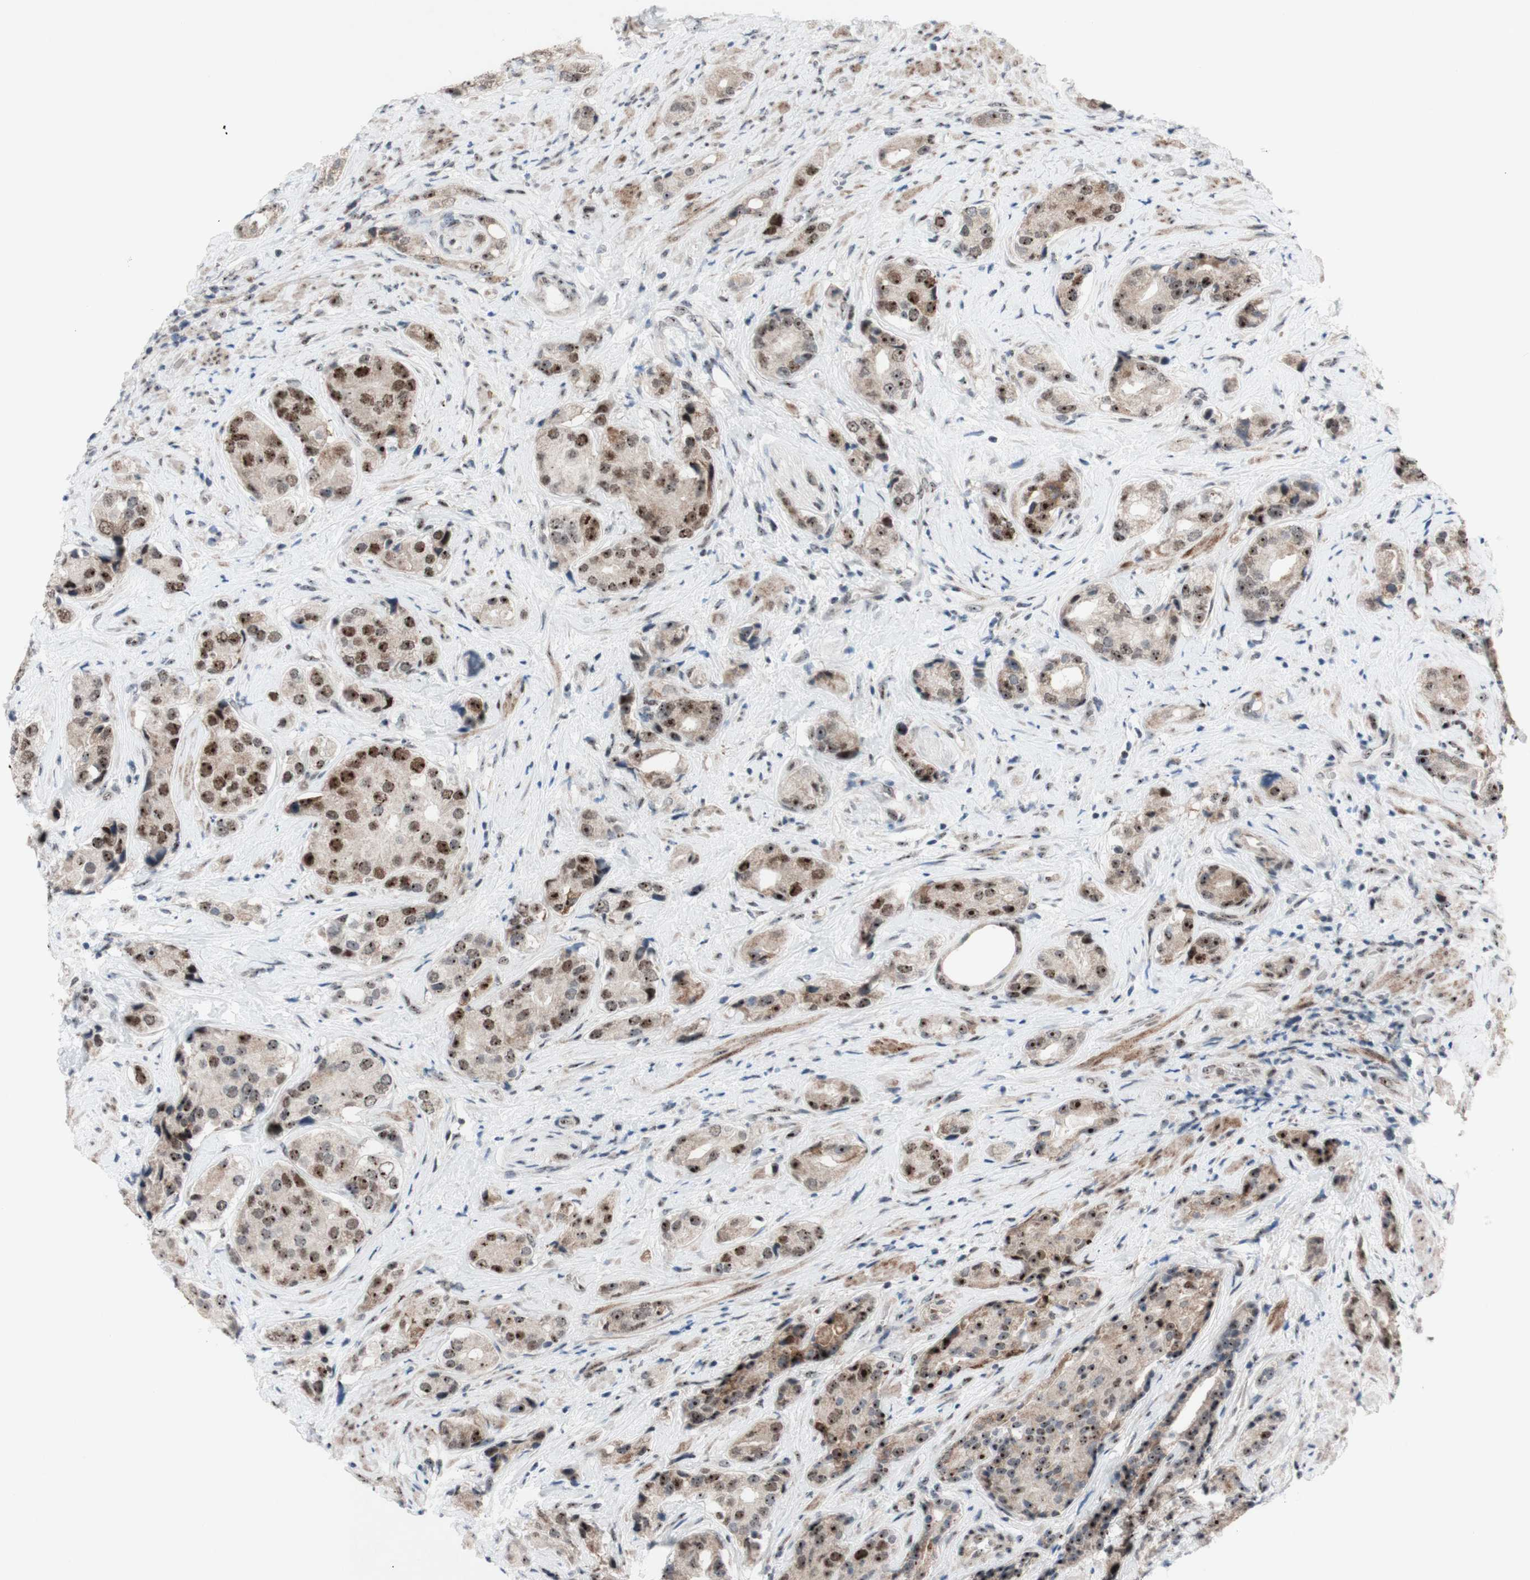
{"staining": {"intensity": "moderate", "quantity": ">75%", "location": "nuclear"}, "tissue": "prostate cancer", "cell_type": "Tumor cells", "image_type": "cancer", "snomed": [{"axis": "morphology", "description": "Adenocarcinoma, High grade"}, {"axis": "topography", "description": "Prostate"}], "caption": "IHC staining of prostate adenocarcinoma (high-grade), which reveals medium levels of moderate nuclear expression in approximately >75% of tumor cells indicating moderate nuclear protein expression. The staining was performed using DAB (3,3'-diaminobenzidine) (brown) for protein detection and nuclei were counterstained in hematoxylin (blue).", "gene": "POLR1A", "patient": {"sex": "male", "age": 71}}